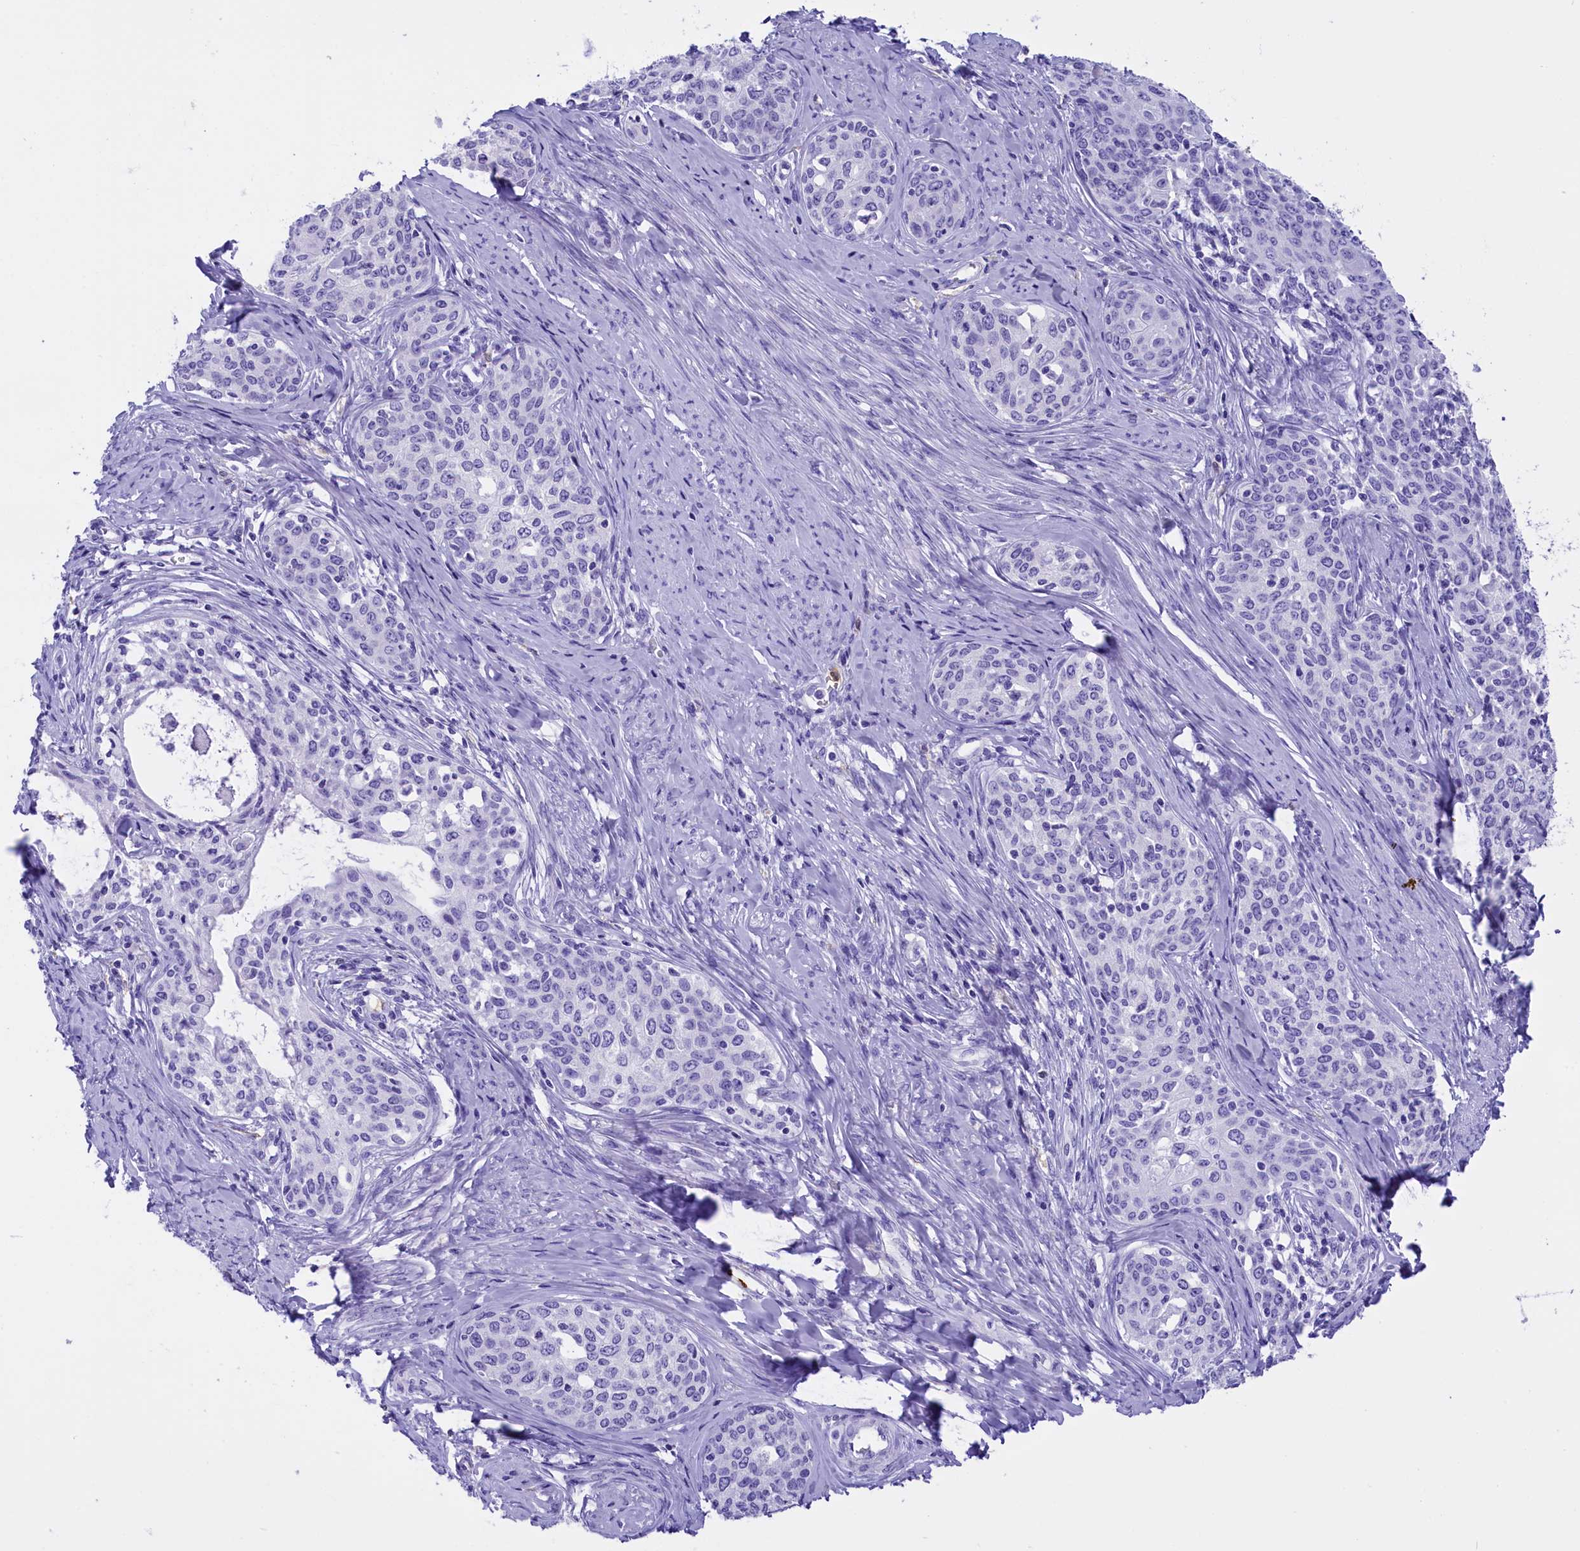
{"staining": {"intensity": "negative", "quantity": "none", "location": "none"}, "tissue": "cervical cancer", "cell_type": "Tumor cells", "image_type": "cancer", "snomed": [{"axis": "morphology", "description": "Squamous cell carcinoma, NOS"}, {"axis": "morphology", "description": "Adenocarcinoma, NOS"}, {"axis": "topography", "description": "Cervix"}], "caption": "High power microscopy image of an immunohistochemistry (IHC) photomicrograph of cervical cancer (adenocarcinoma), revealing no significant expression in tumor cells. Nuclei are stained in blue.", "gene": "CLC", "patient": {"sex": "female", "age": 52}}